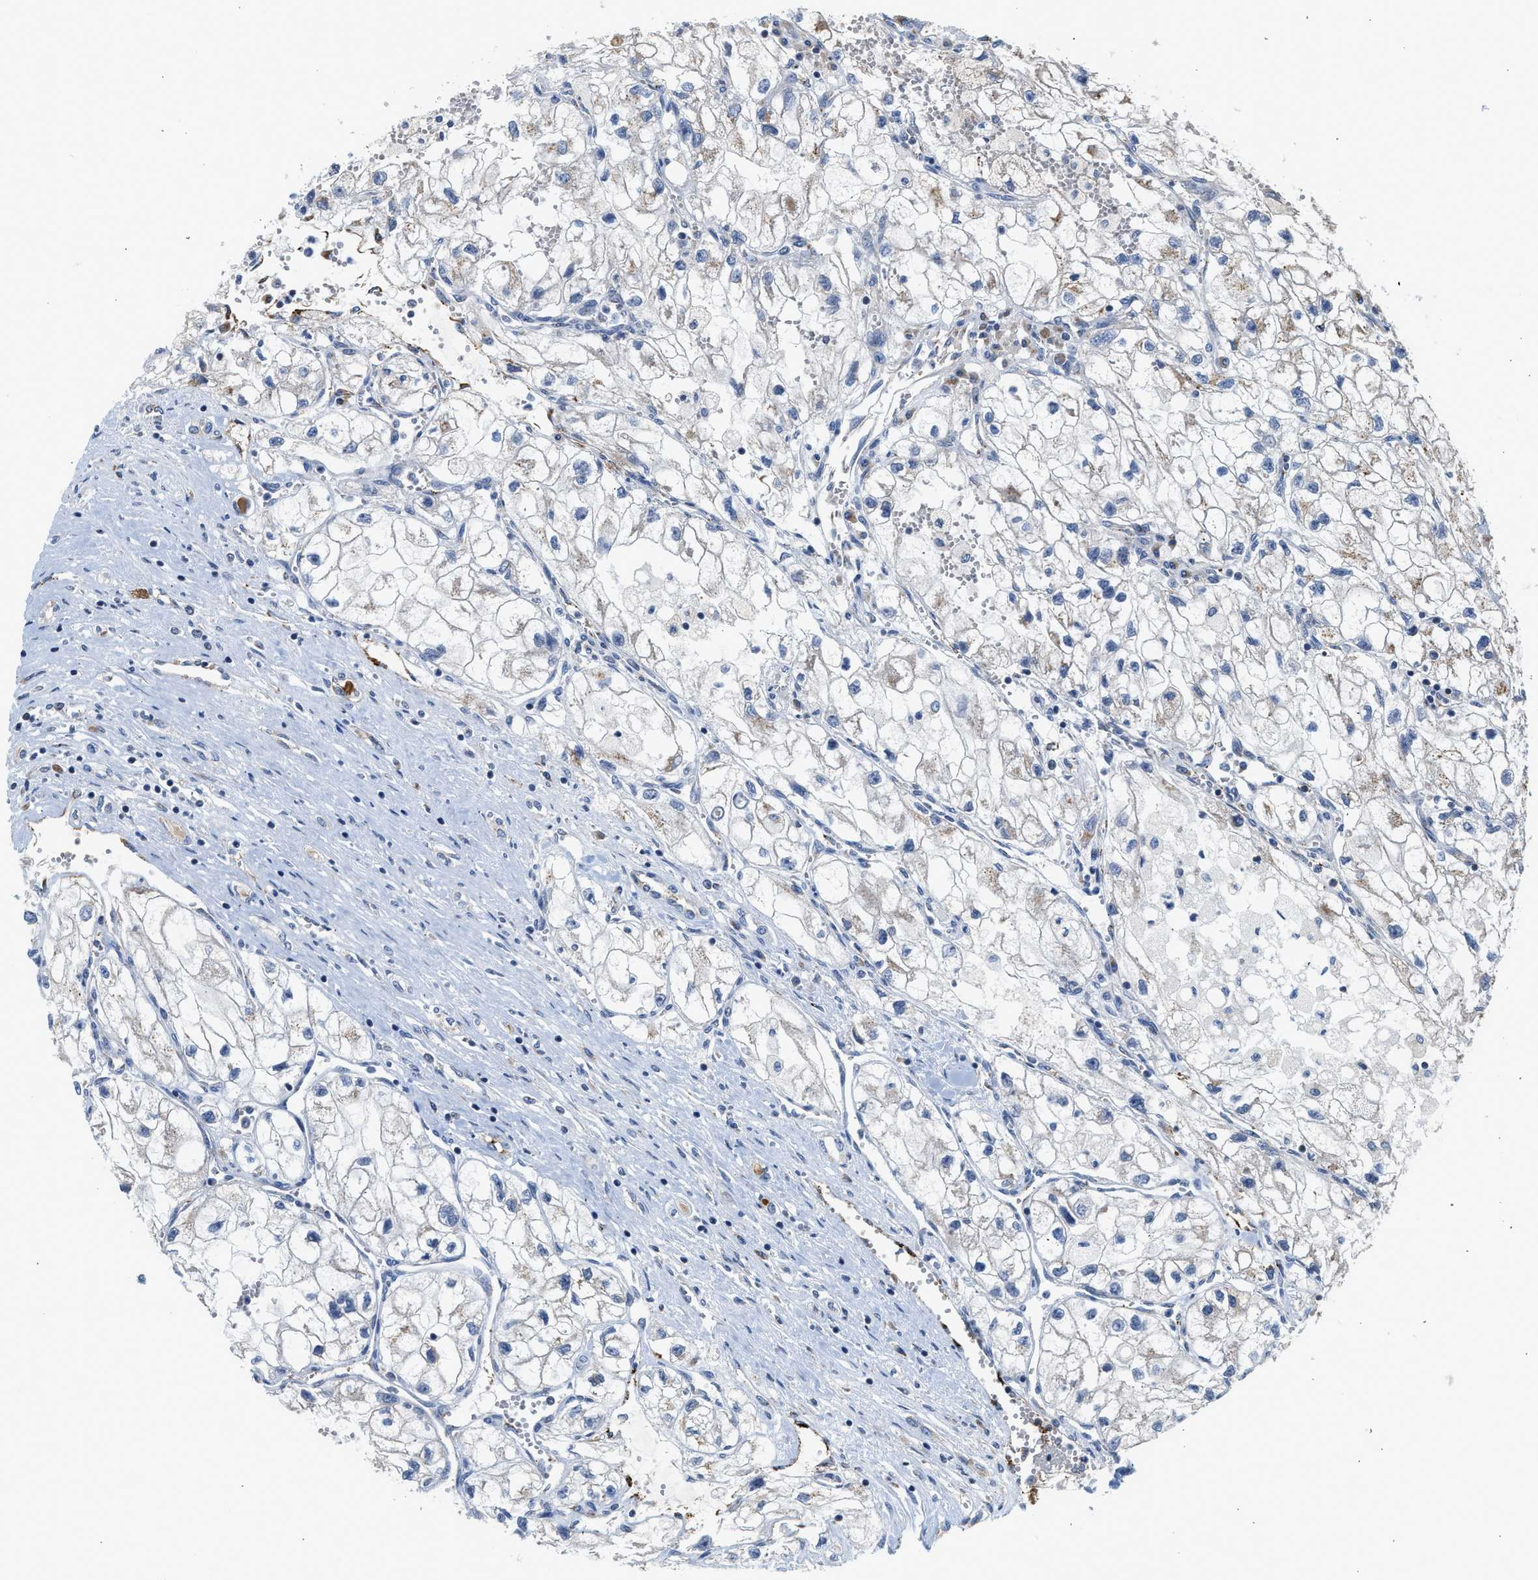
{"staining": {"intensity": "weak", "quantity": "<25%", "location": "cytoplasmic/membranous"}, "tissue": "renal cancer", "cell_type": "Tumor cells", "image_type": "cancer", "snomed": [{"axis": "morphology", "description": "Adenocarcinoma, NOS"}, {"axis": "topography", "description": "Kidney"}], "caption": "High magnification brightfield microscopy of renal cancer stained with DAB (brown) and counterstained with hematoxylin (blue): tumor cells show no significant positivity. (Brightfield microscopy of DAB (3,3'-diaminobenzidine) immunohistochemistry (IHC) at high magnification).", "gene": "PIM1", "patient": {"sex": "female", "age": 70}}